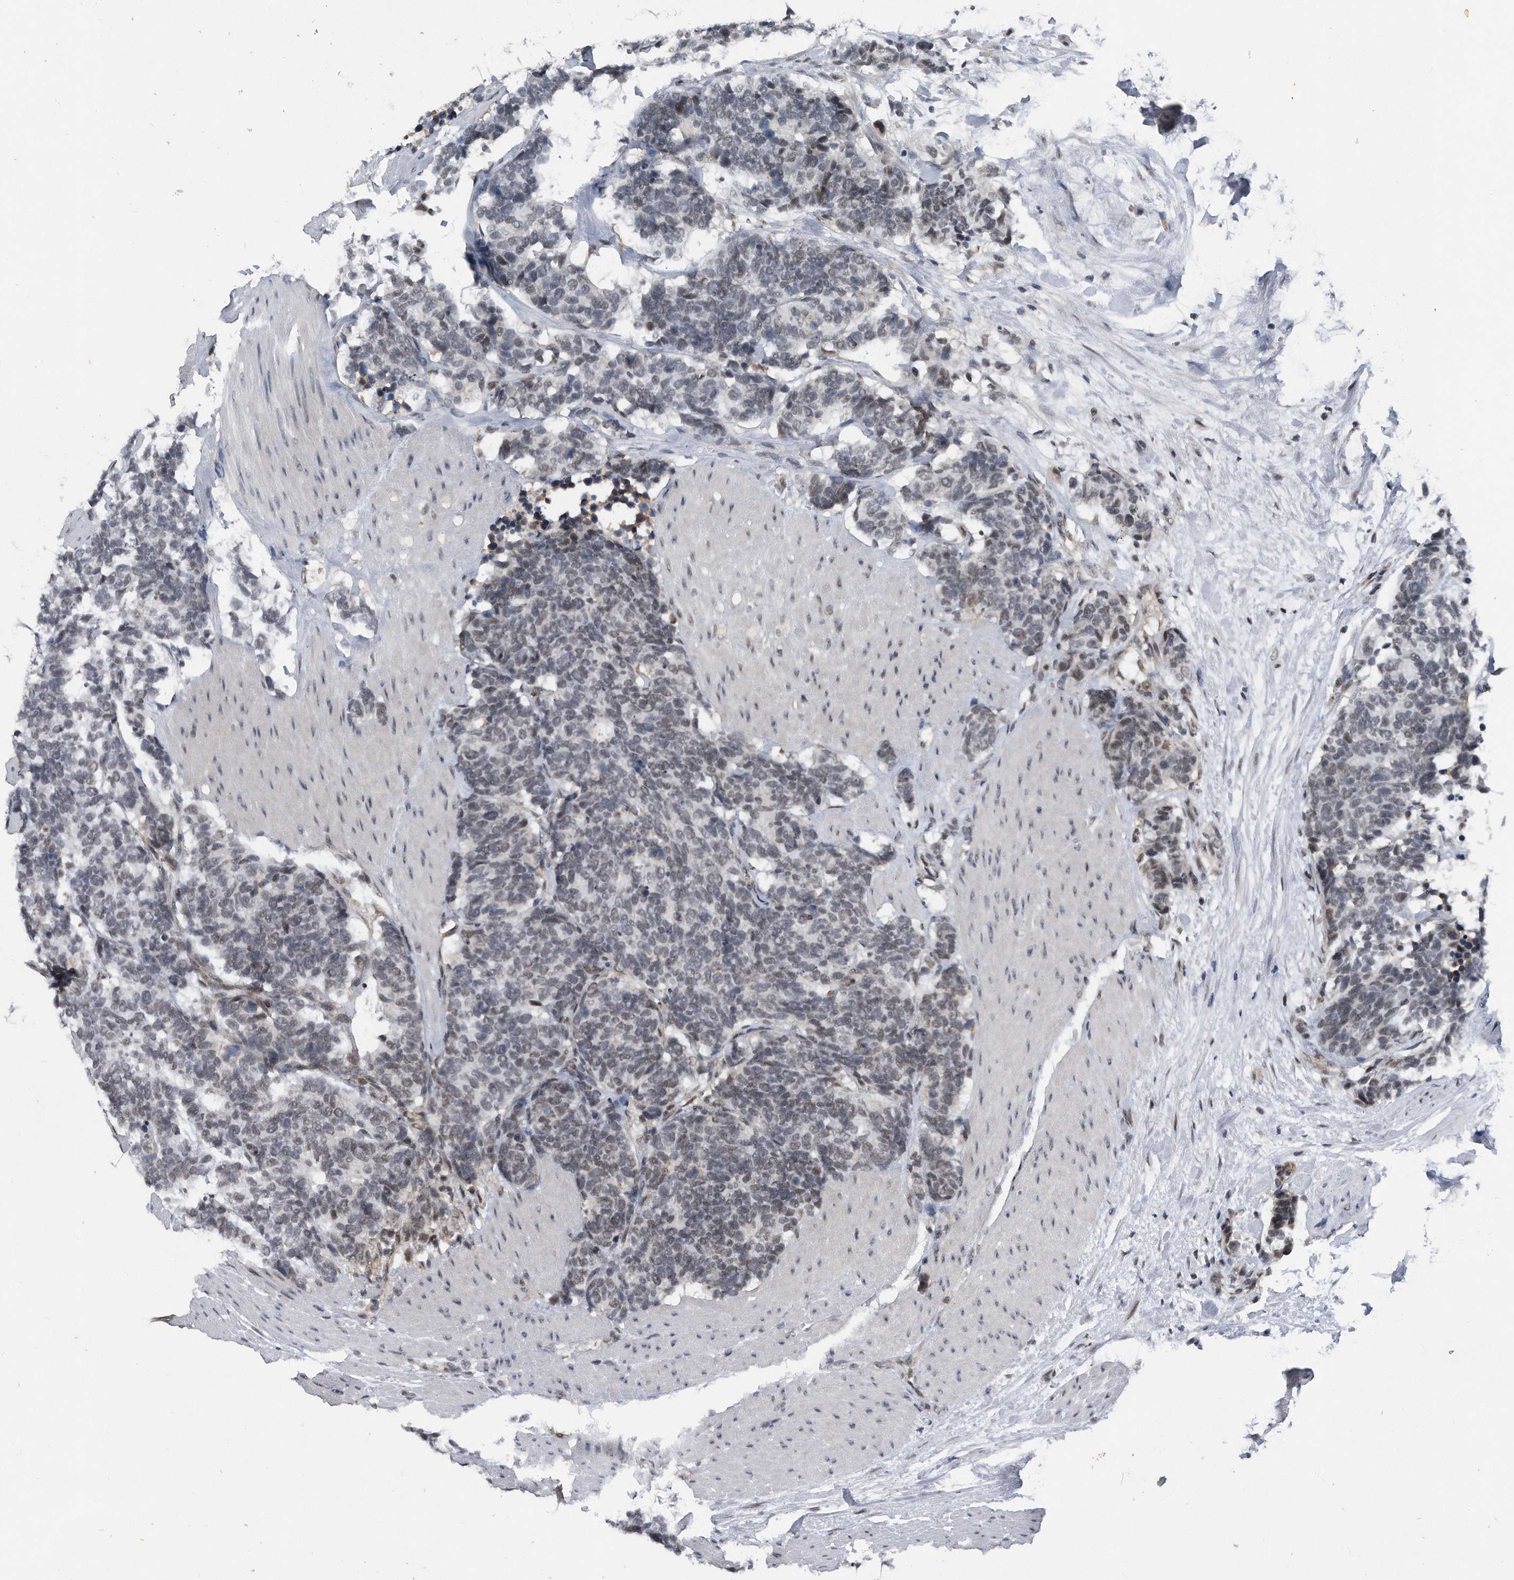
{"staining": {"intensity": "weak", "quantity": "<25%", "location": "nuclear"}, "tissue": "carcinoid", "cell_type": "Tumor cells", "image_type": "cancer", "snomed": [{"axis": "morphology", "description": "Carcinoma, NOS"}, {"axis": "morphology", "description": "Carcinoid, malignant, NOS"}, {"axis": "topography", "description": "Urinary bladder"}], "caption": "Immunohistochemical staining of human carcinoma reveals no significant expression in tumor cells. (DAB (3,3'-diaminobenzidine) immunohistochemistry with hematoxylin counter stain).", "gene": "VIRMA", "patient": {"sex": "male", "age": 57}}